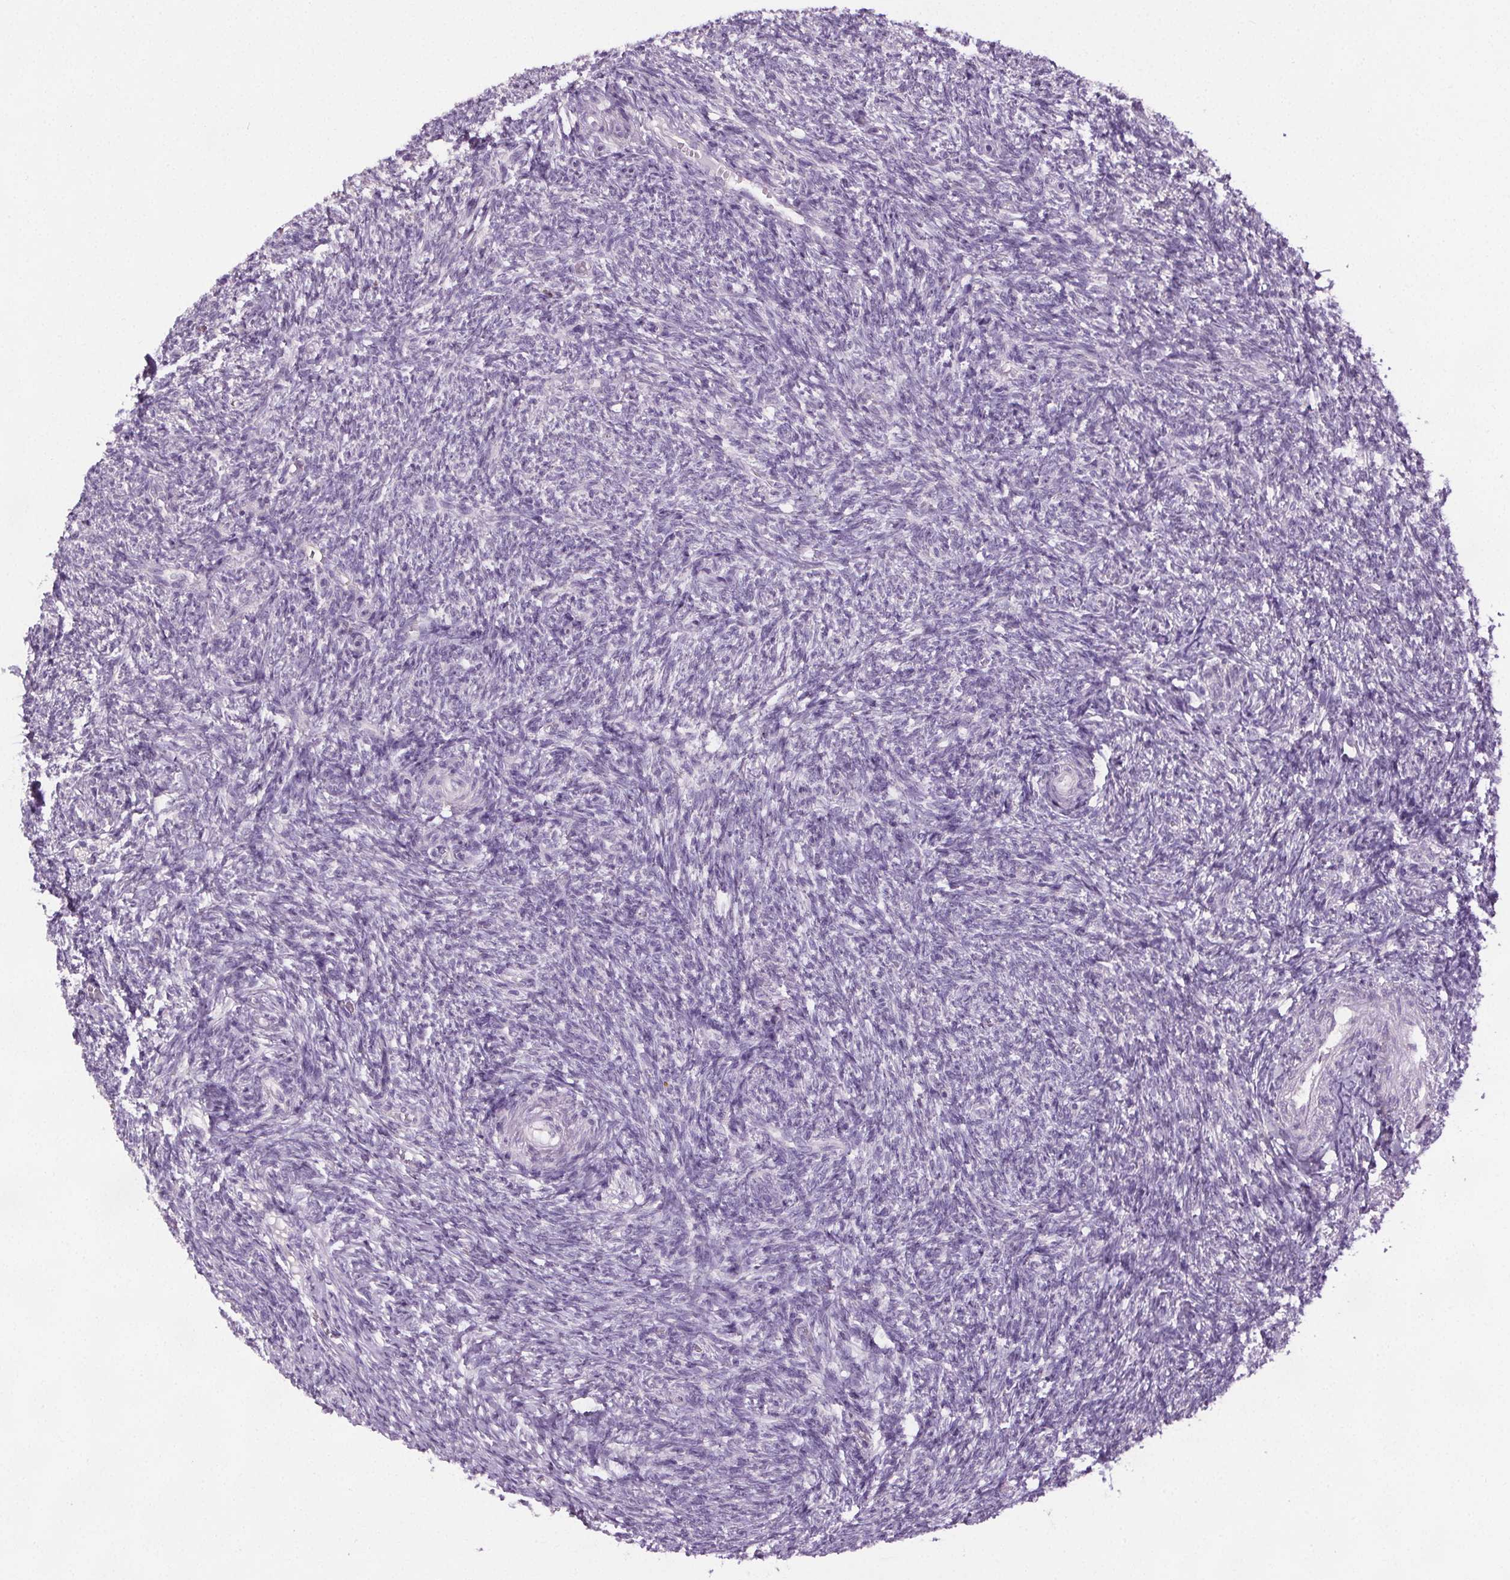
{"staining": {"intensity": "weak", "quantity": "<25%", "location": "cytoplasmic/membranous"}, "tissue": "ovary", "cell_type": "Follicle cells", "image_type": "normal", "snomed": [{"axis": "morphology", "description": "Normal tissue, NOS"}, {"axis": "topography", "description": "Ovary"}], "caption": "The photomicrograph shows no staining of follicle cells in normal ovary. Brightfield microscopy of immunohistochemistry (IHC) stained with DAB (3,3'-diaminobenzidine) (brown) and hematoxylin (blue), captured at high magnification.", "gene": "GPIHBP1", "patient": {"sex": "female", "age": 39}}